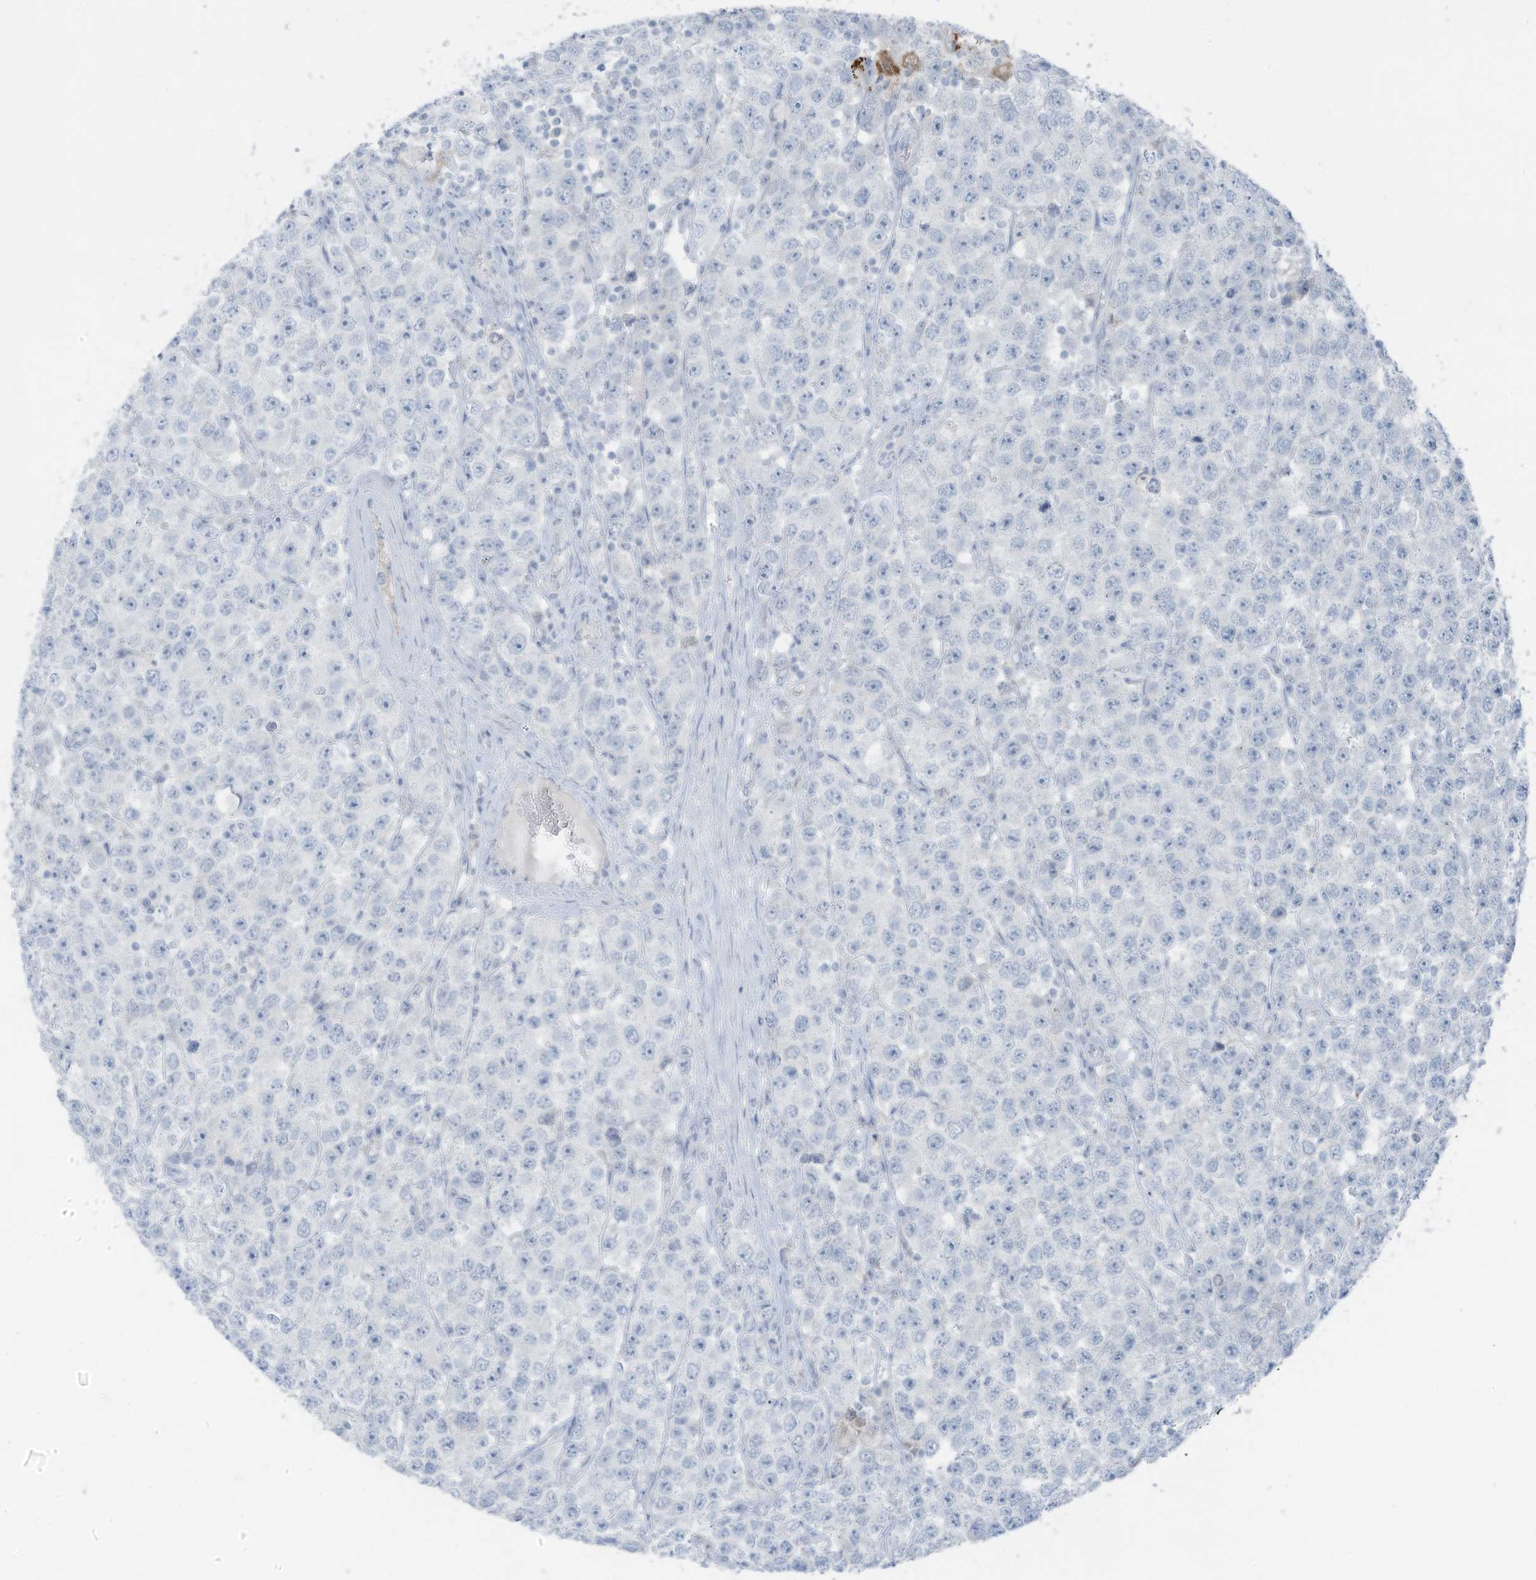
{"staining": {"intensity": "negative", "quantity": "none", "location": "none"}, "tissue": "testis cancer", "cell_type": "Tumor cells", "image_type": "cancer", "snomed": [{"axis": "morphology", "description": "Seminoma, NOS"}, {"axis": "topography", "description": "Testis"}], "caption": "Testis seminoma was stained to show a protein in brown. There is no significant expression in tumor cells.", "gene": "SLC25A43", "patient": {"sex": "male", "age": 28}}